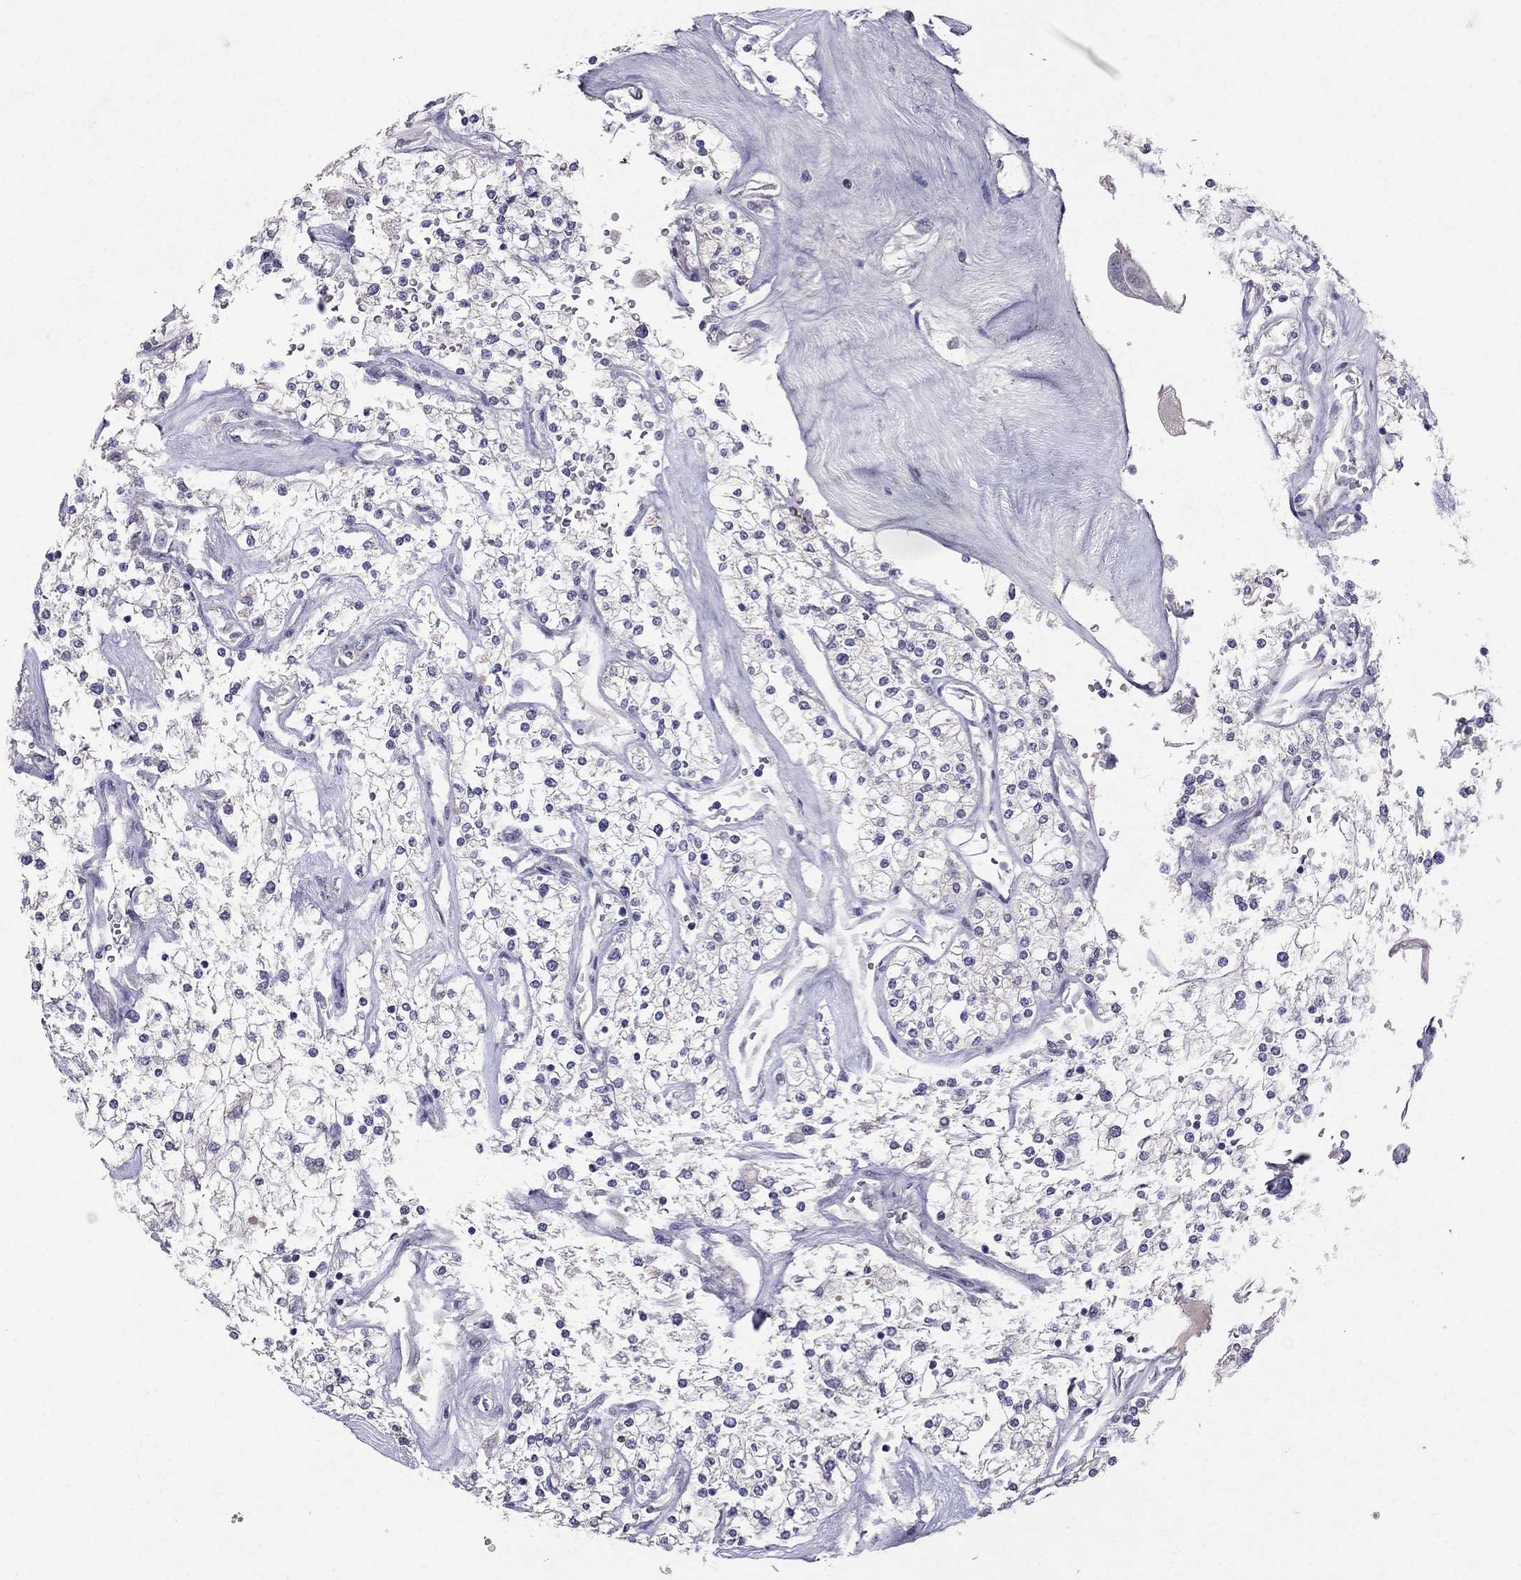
{"staining": {"intensity": "negative", "quantity": "none", "location": "none"}, "tissue": "renal cancer", "cell_type": "Tumor cells", "image_type": "cancer", "snomed": [{"axis": "morphology", "description": "Adenocarcinoma, NOS"}, {"axis": "topography", "description": "Kidney"}], "caption": "This is an immunohistochemistry photomicrograph of human renal adenocarcinoma. There is no staining in tumor cells.", "gene": "FST", "patient": {"sex": "male", "age": 80}}